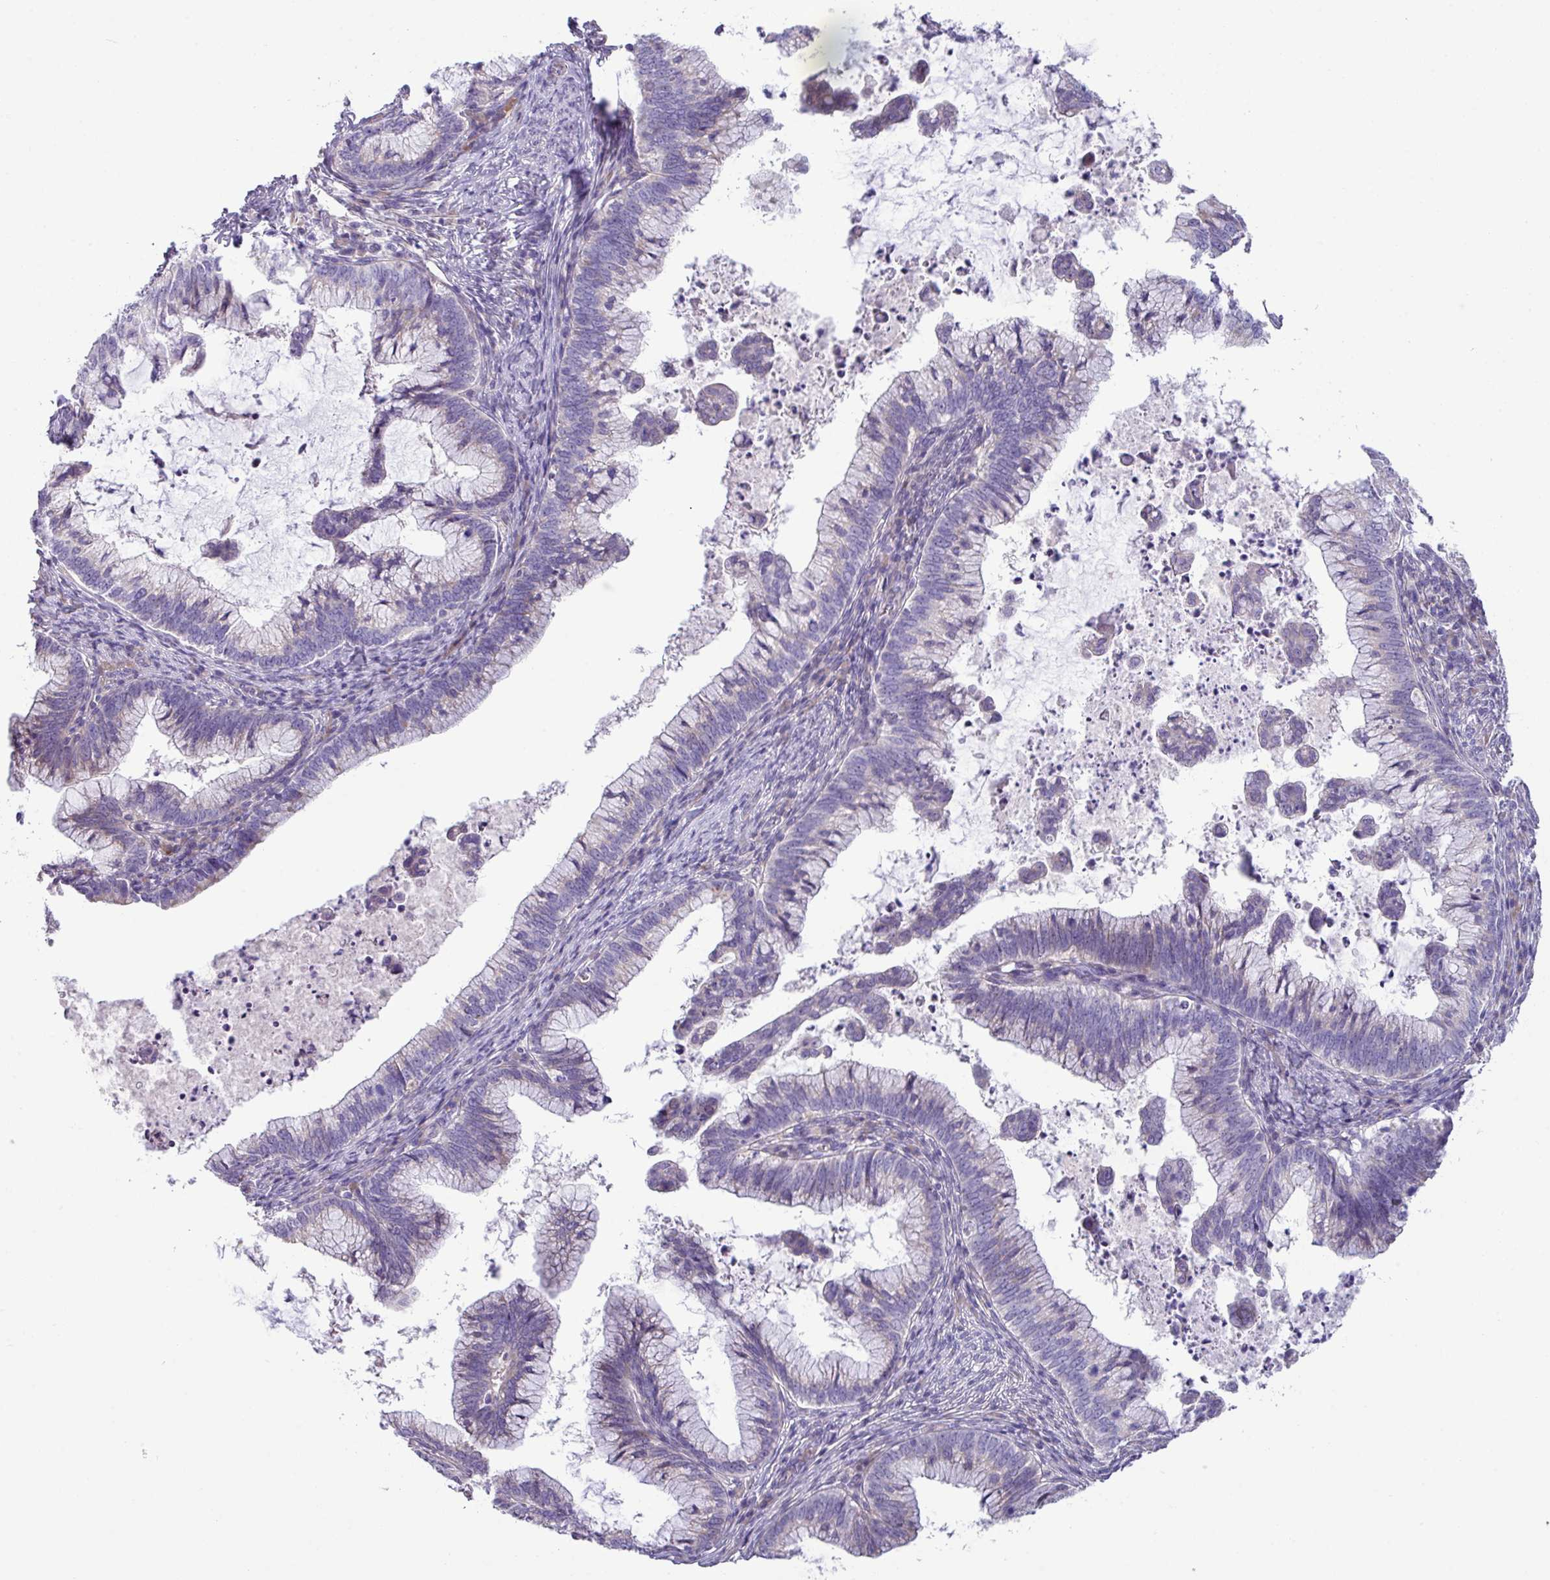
{"staining": {"intensity": "negative", "quantity": "none", "location": "none"}, "tissue": "cervical cancer", "cell_type": "Tumor cells", "image_type": "cancer", "snomed": [{"axis": "morphology", "description": "Adenocarcinoma, NOS"}, {"axis": "topography", "description": "Cervix"}], "caption": "The image demonstrates no staining of tumor cells in adenocarcinoma (cervical).", "gene": "IRGC", "patient": {"sex": "female", "age": 36}}